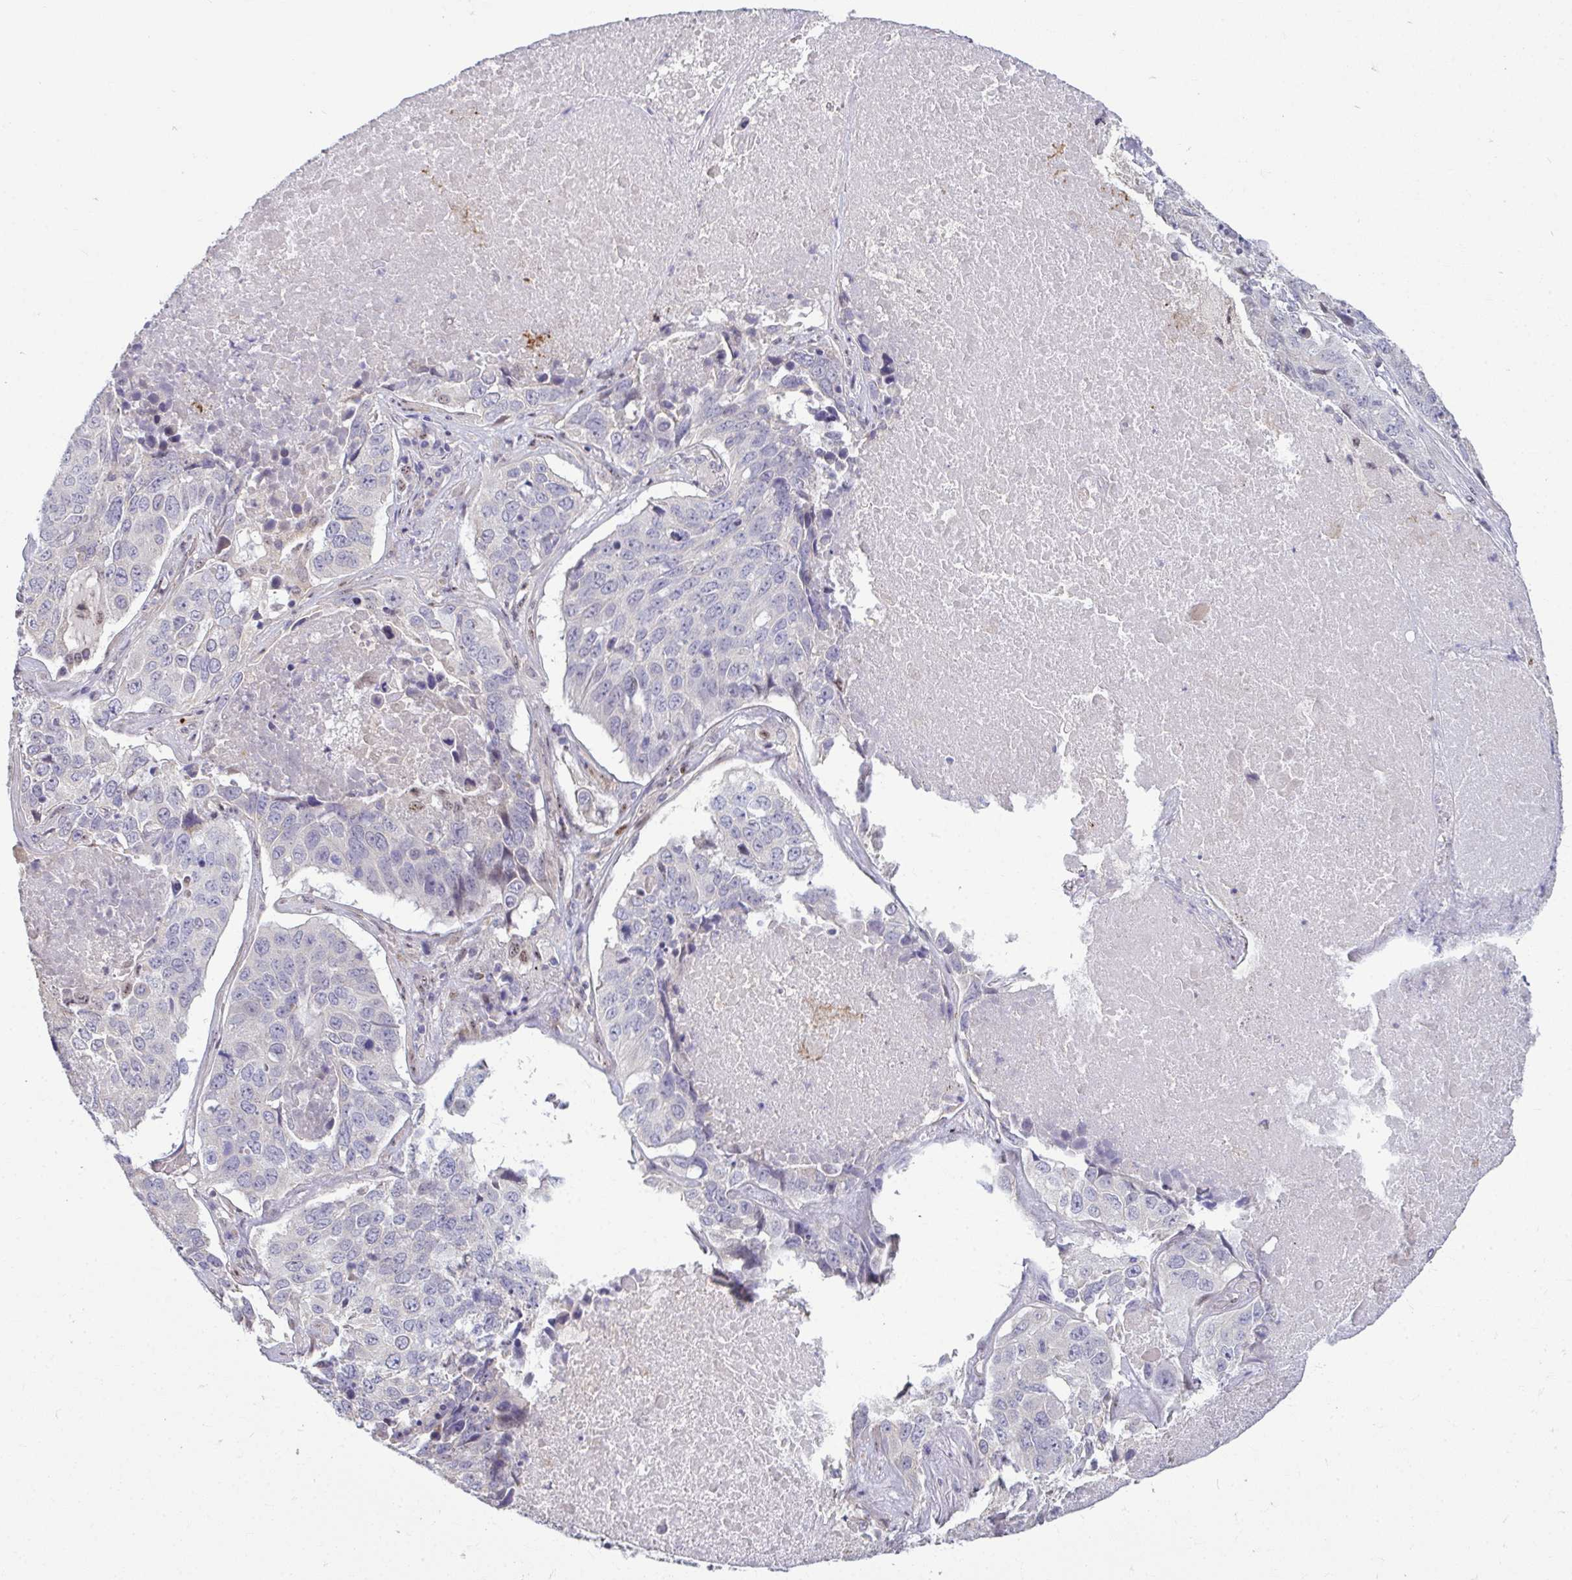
{"staining": {"intensity": "negative", "quantity": "none", "location": "none"}, "tissue": "lung cancer", "cell_type": "Tumor cells", "image_type": "cancer", "snomed": [{"axis": "morphology", "description": "Normal tissue, NOS"}, {"axis": "morphology", "description": "Squamous cell carcinoma, NOS"}, {"axis": "topography", "description": "Bronchus"}, {"axis": "topography", "description": "Lung"}], "caption": "This is a histopathology image of immunohistochemistry (IHC) staining of lung cancer, which shows no staining in tumor cells. (DAB (3,3'-diaminobenzidine) immunohistochemistry visualized using brightfield microscopy, high magnification).", "gene": "ODF1", "patient": {"sex": "male", "age": 64}}